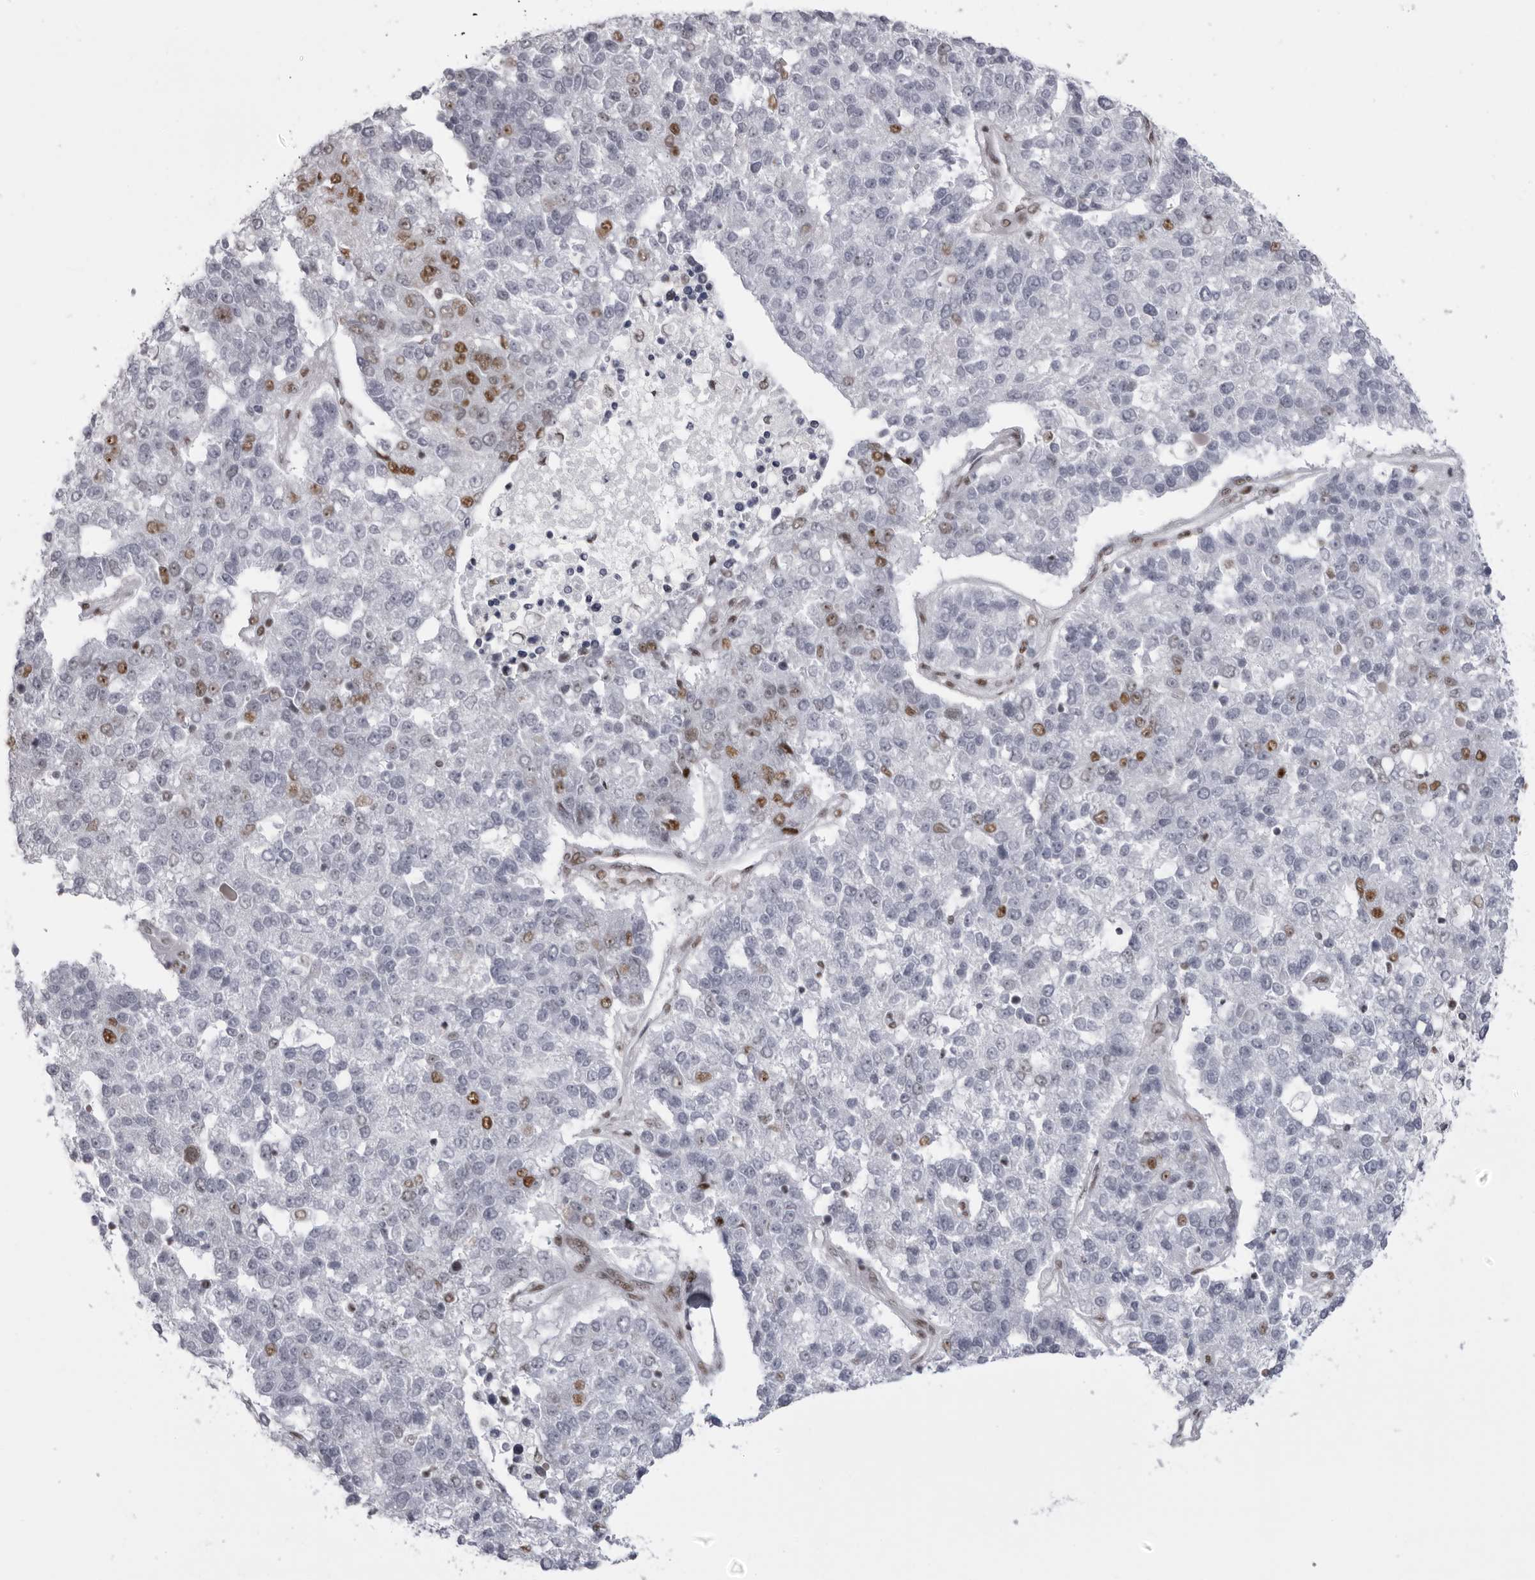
{"staining": {"intensity": "moderate", "quantity": "<25%", "location": "nuclear"}, "tissue": "pancreatic cancer", "cell_type": "Tumor cells", "image_type": "cancer", "snomed": [{"axis": "morphology", "description": "Adenocarcinoma, NOS"}, {"axis": "topography", "description": "Pancreas"}], "caption": "Immunohistochemistry (IHC) staining of pancreatic adenocarcinoma, which demonstrates low levels of moderate nuclear staining in approximately <25% of tumor cells indicating moderate nuclear protein staining. The staining was performed using DAB (brown) for protein detection and nuclei were counterstained in hematoxylin (blue).", "gene": "DHX9", "patient": {"sex": "female", "age": 61}}